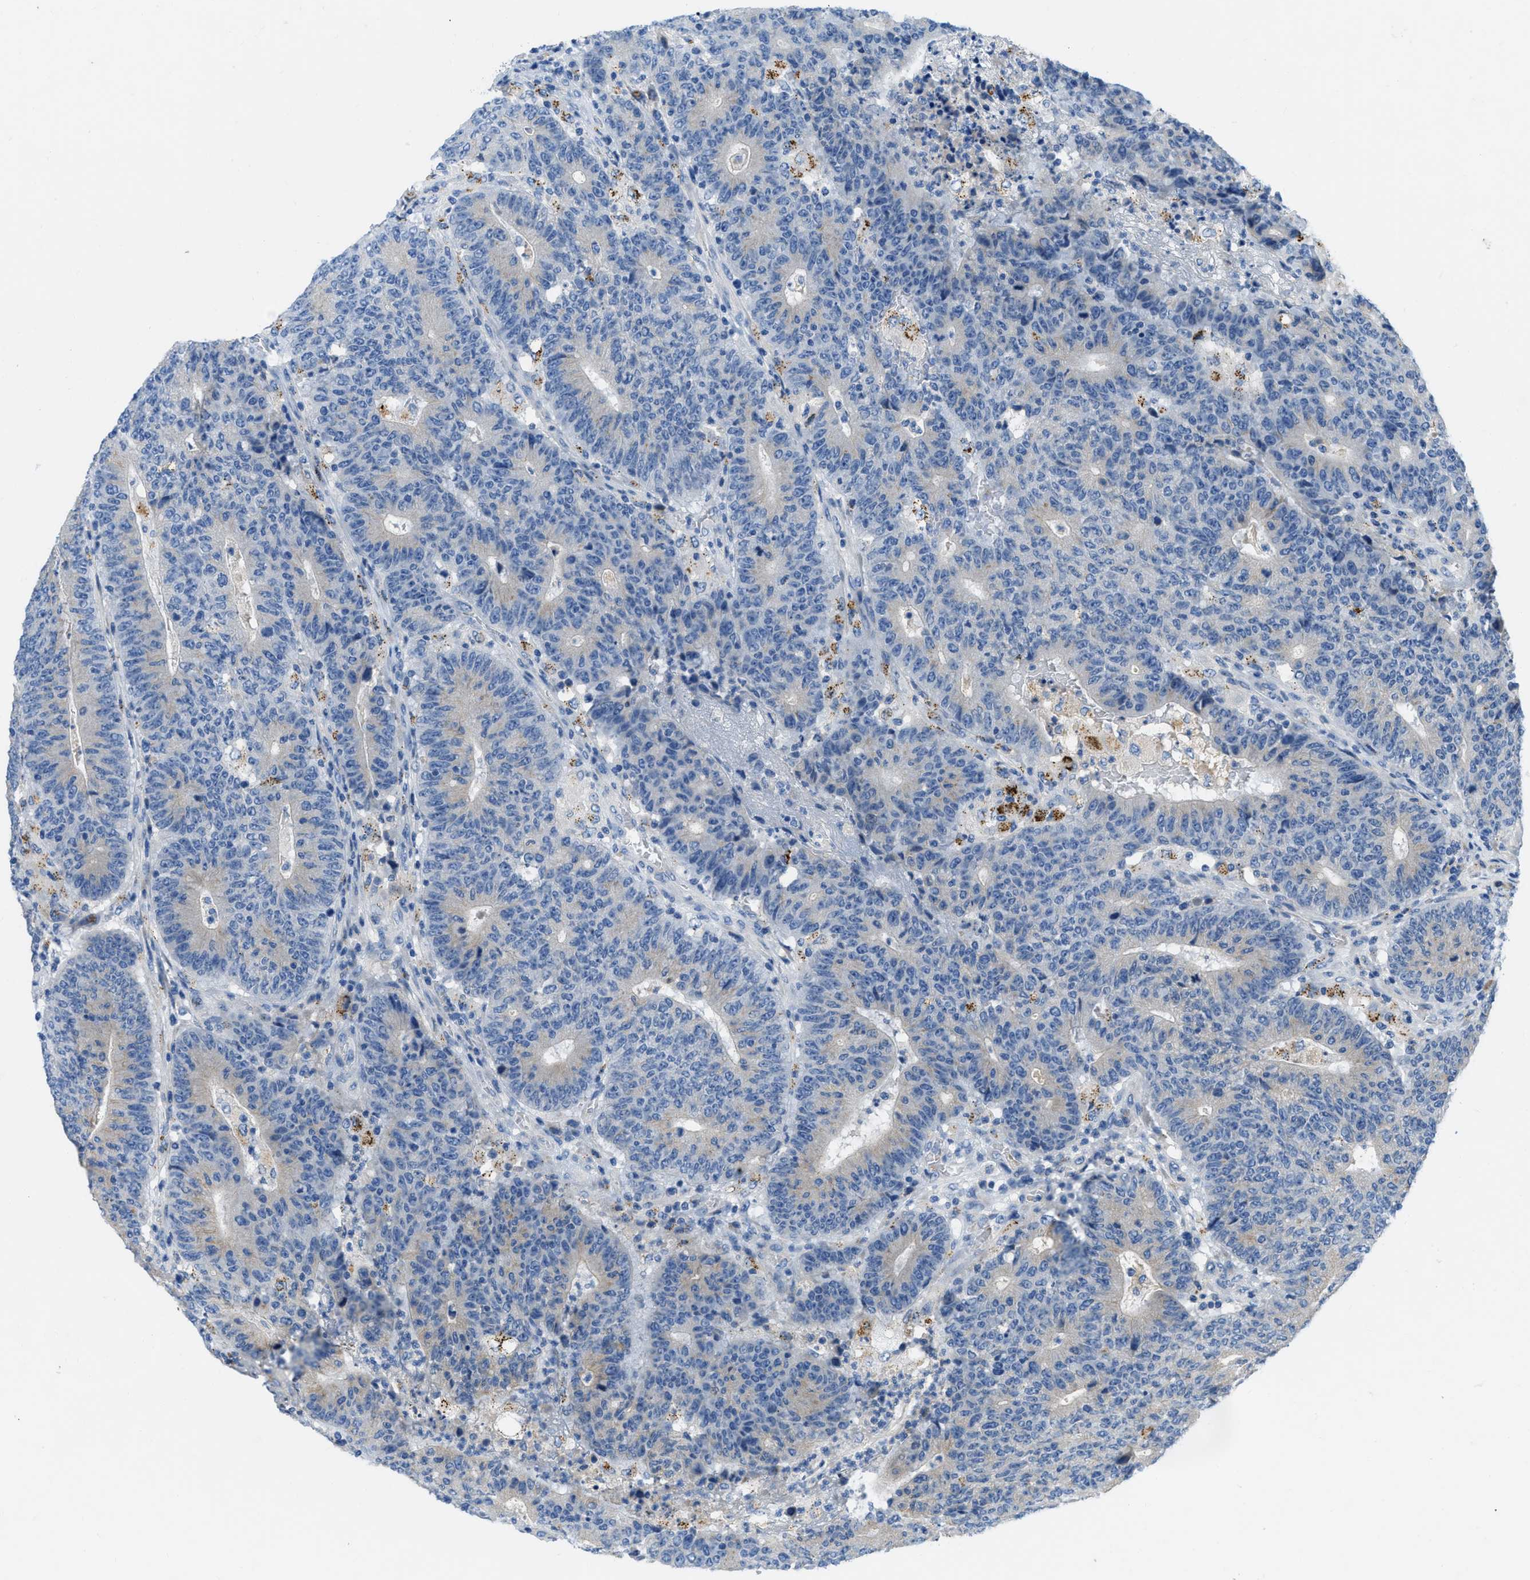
{"staining": {"intensity": "weak", "quantity": "<25%", "location": "cytoplasmic/membranous"}, "tissue": "colorectal cancer", "cell_type": "Tumor cells", "image_type": "cancer", "snomed": [{"axis": "morphology", "description": "Normal tissue, NOS"}, {"axis": "morphology", "description": "Adenocarcinoma, NOS"}, {"axis": "topography", "description": "Colon"}], "caption": "Immunohistochemistry of colorectal adenocarcinoma shows no staining in tumor cells. Brightfield microscopy of IHC stained with DAB (3,3'-diaminobenzidine) (brown) and hematoxylin (blue), captured at high magnification.", "gene": "TMEM248", "patient": {"sex": "female", "age": 75}}